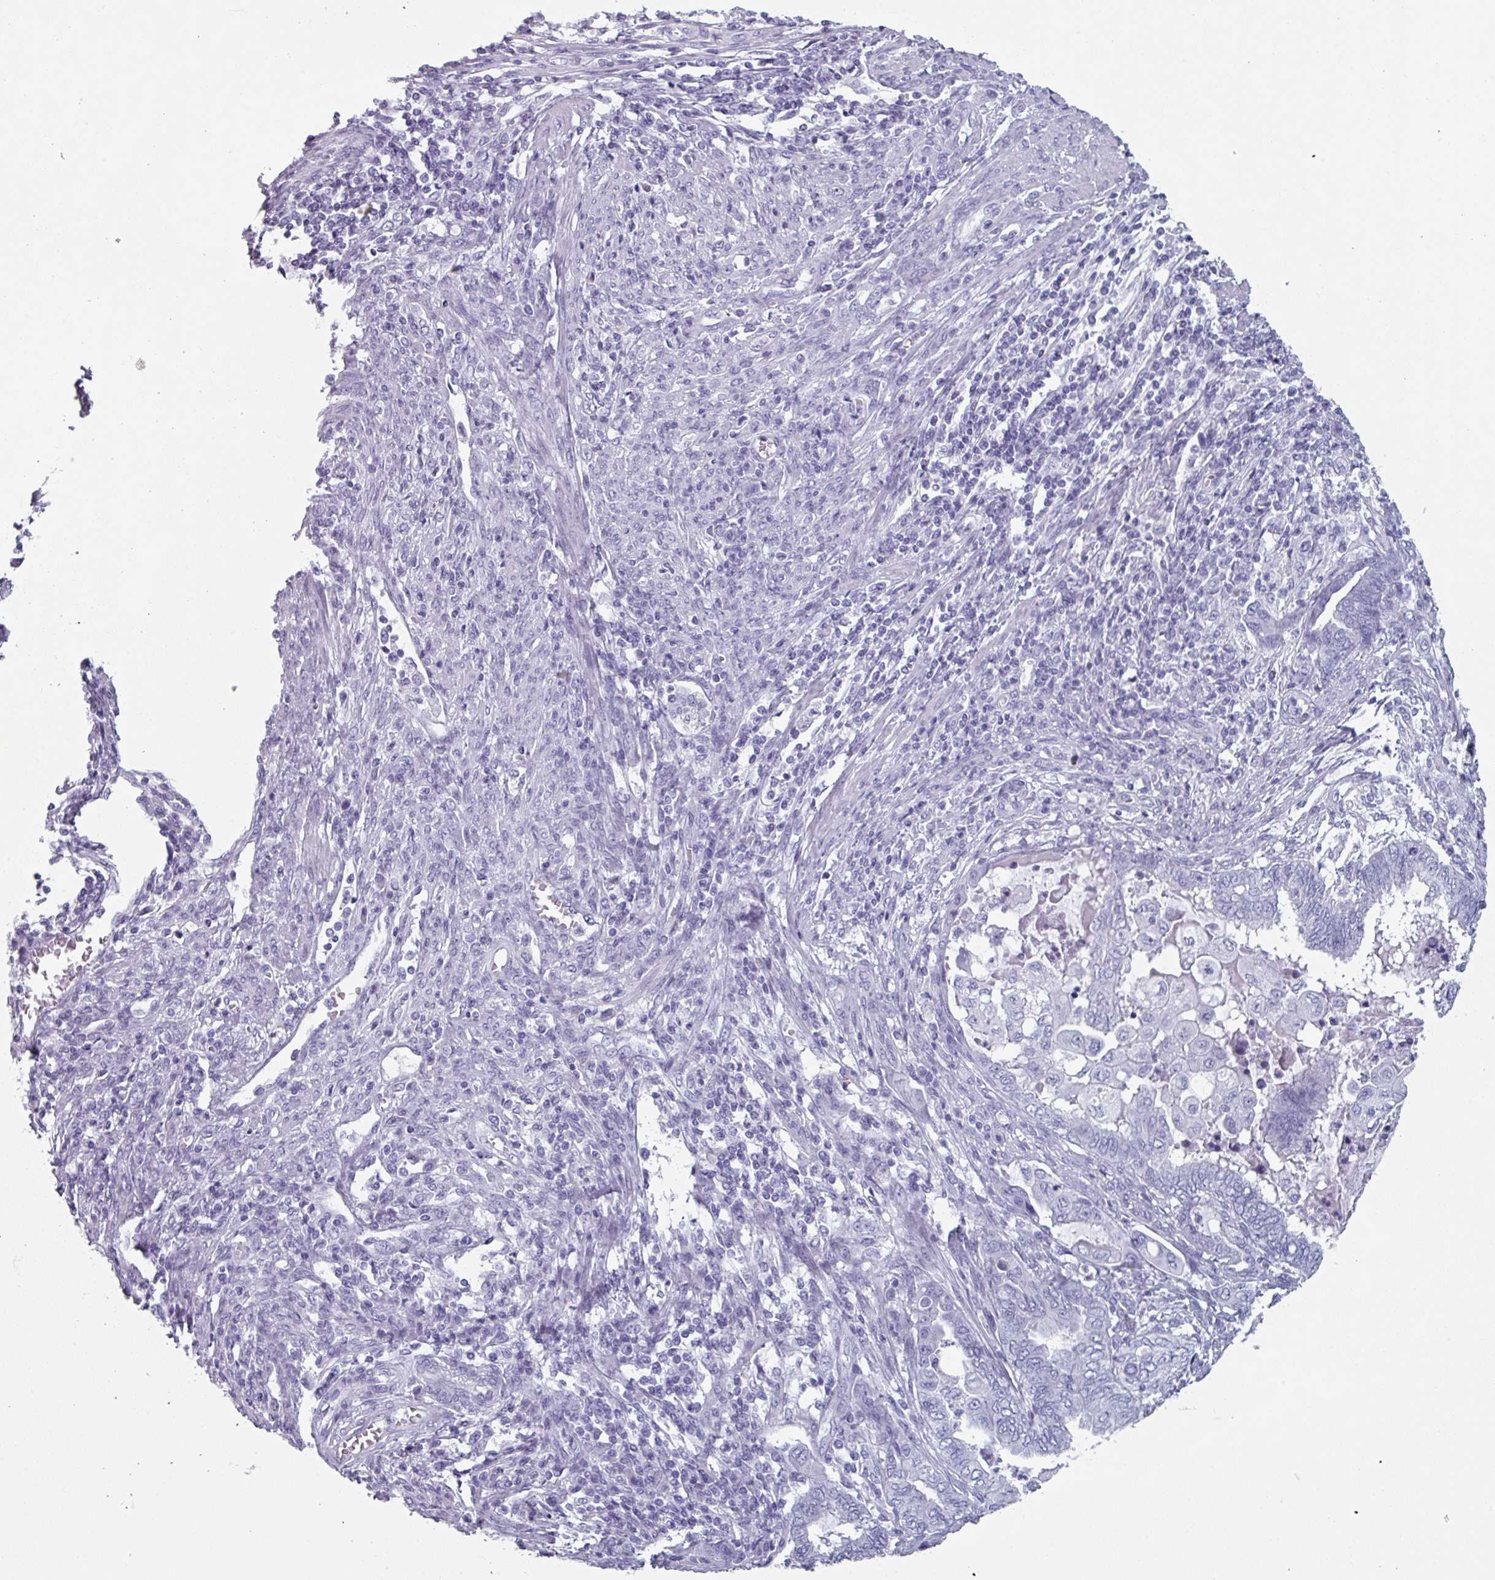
{"staining": {"intensity": "negative", "quantity": "none", "location": "none"}, "tissue": "endometrial cancer", "cell_type": "Tumor cells", "image_type": "cancer", "snomed": [{"axis": "morphology", "description": "Adenocarcinoma, NOS"}, {"axis": "topography", "description": "Uterus"}, {"axis": "topography", "description": "Endometrium"}], "caption": "The image reveals no significant expression in tumor cells of endometrial cancer (adenocarcinoma). The staining was performed using DAB to visualize the protein expression in brown, while the nuclei were stained in blue with hematoxylin (Magnification: 20x).", "gene": "SLC35G2", "patient": {"sex": "female", "age": 70}}